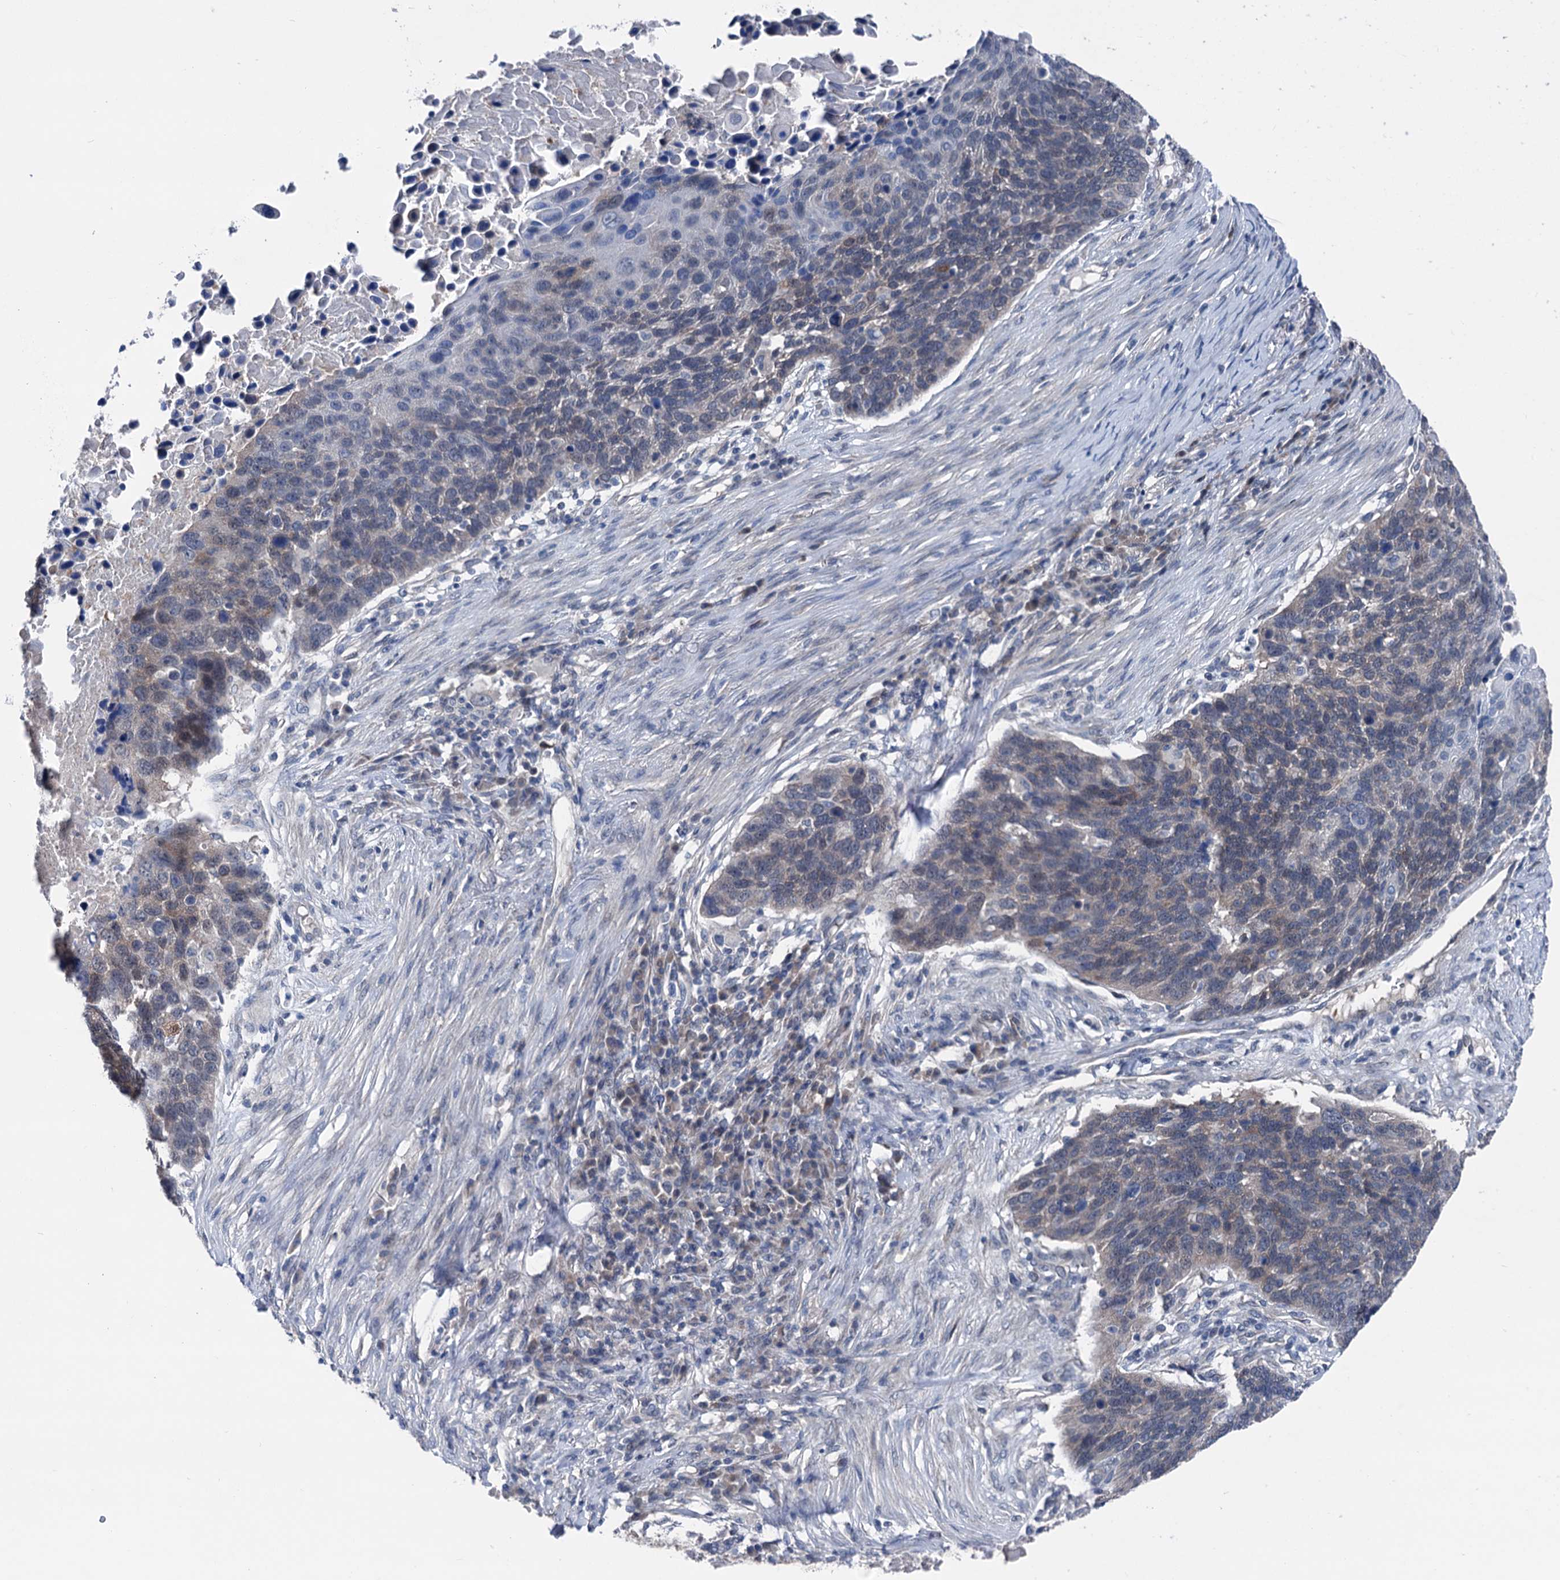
{"staining": {"intensity": "weak", "quantity": "<25%", "location": "cytoplasmic/membranous,nuclear"}, "tissue": "lung cancer", "cell_type": "Tumor cells", "image_type": "cancer", "snomed": [{"axis": "morphology", "description": "Normal tissue, NOS"}, {"axis": "morphology", "description": "Squamous cell carcinoma, NOS"}, {"axis": "topography", "description": "Lymph node"}, {"axis": "topography", "description": "Lung"}], "caption": "Human lung cancer (squamous cell carcinoma) stained for a protein using IHC exhibits no staining in tumor cells.", "gene": "GLO1", "patient": {"sex": "male", "age": 66}}